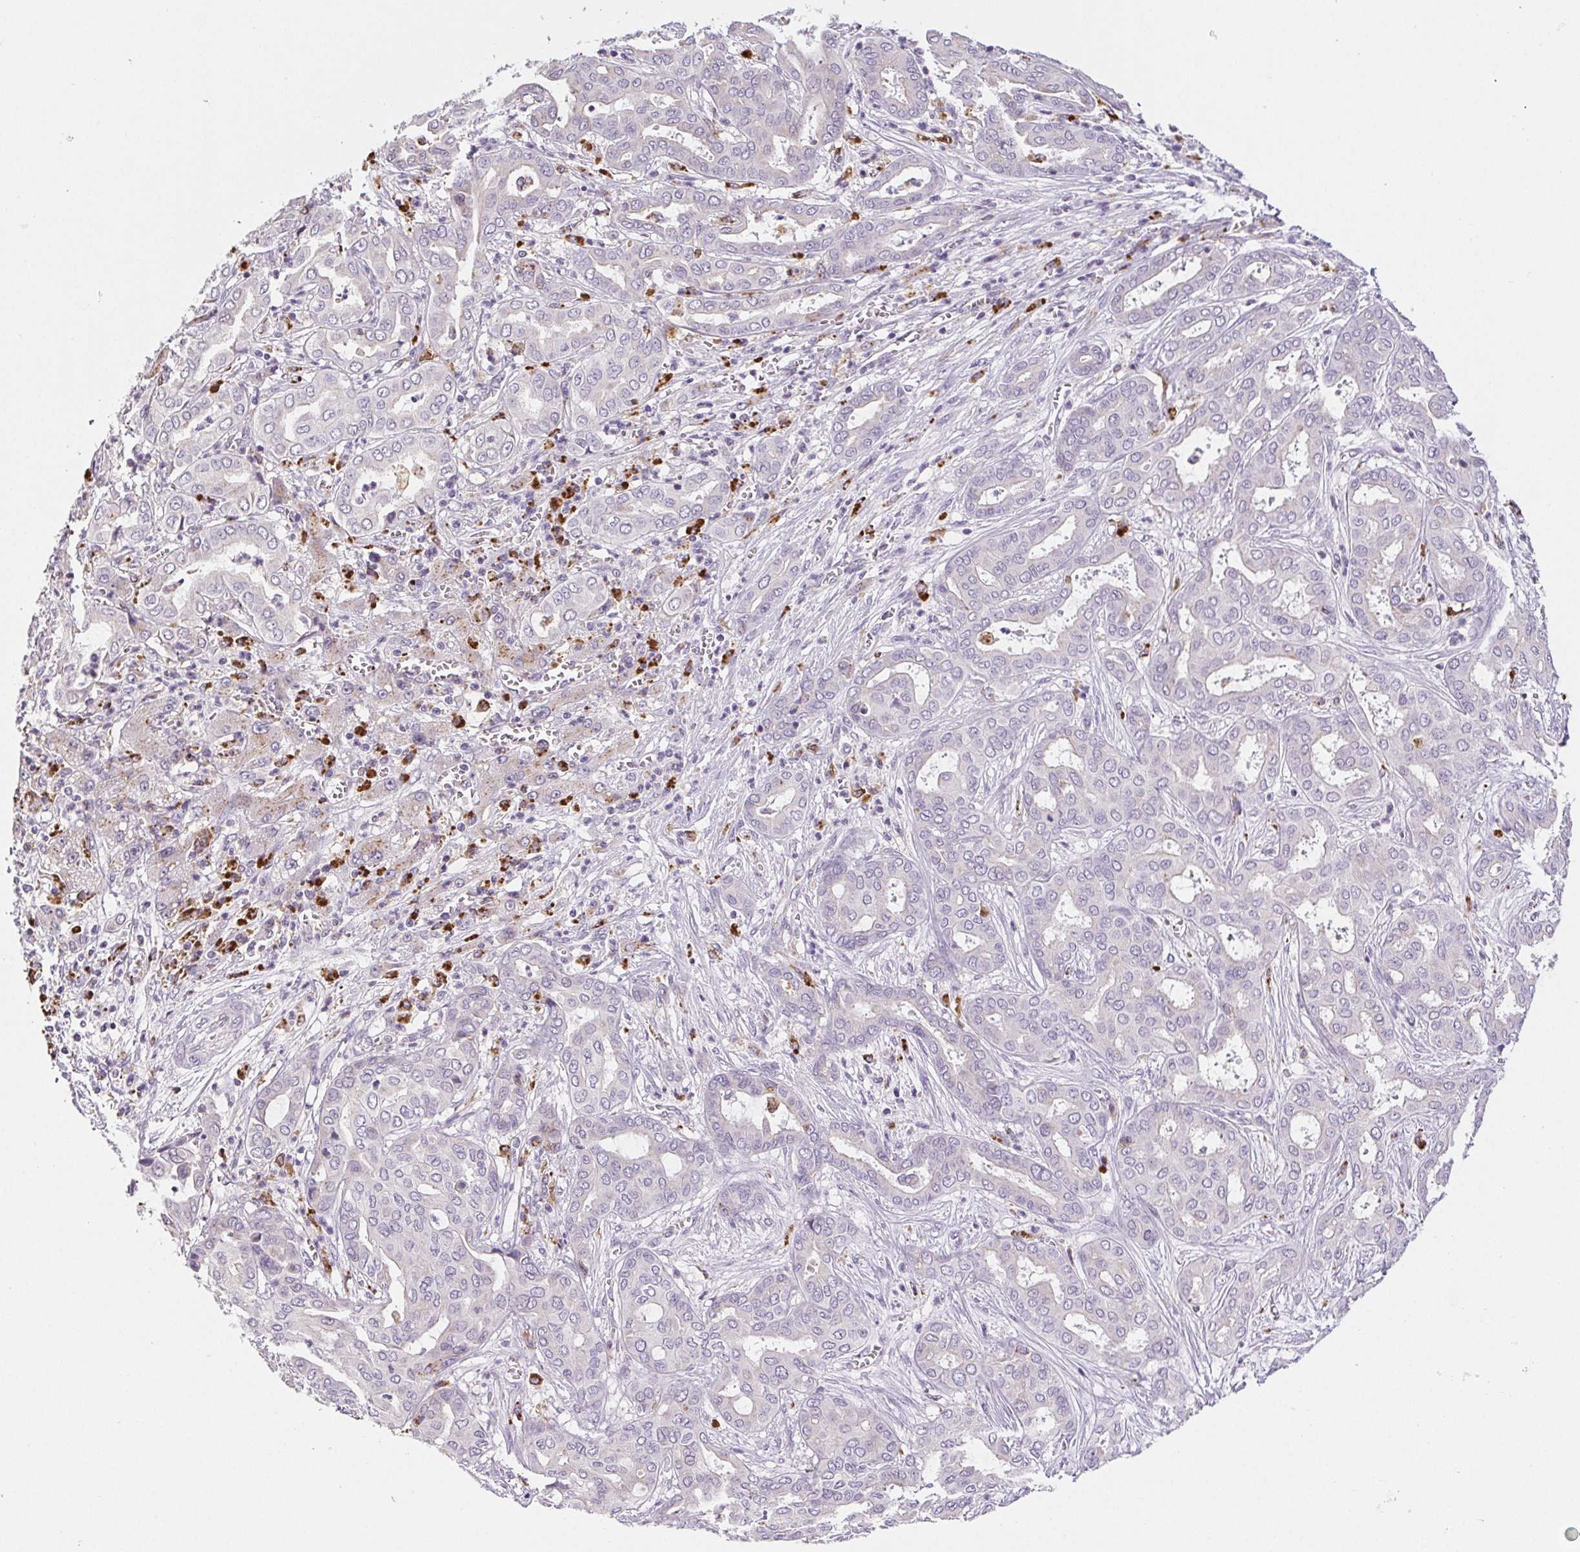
{"staining": {"intensity": "negative", "quantity": "none", "location": "none"}, "tissue": "liver cancer", "cell_type": "Tumor cells", "image_type": "cancer", "snomed": [{"axis": "morphology", "description": "Cholangiocarcinoma"}, {"axis": "topography", "description": "Liver"}], "caption": "Immunohistochemistry photomicrograph of neoplastic tissue: human liver cholangiocarcinoma stained with DAB displays no significant protein expression in tumor cells.", "gene": "LIPA", "patient": {"sex": "female", "age": 64}}